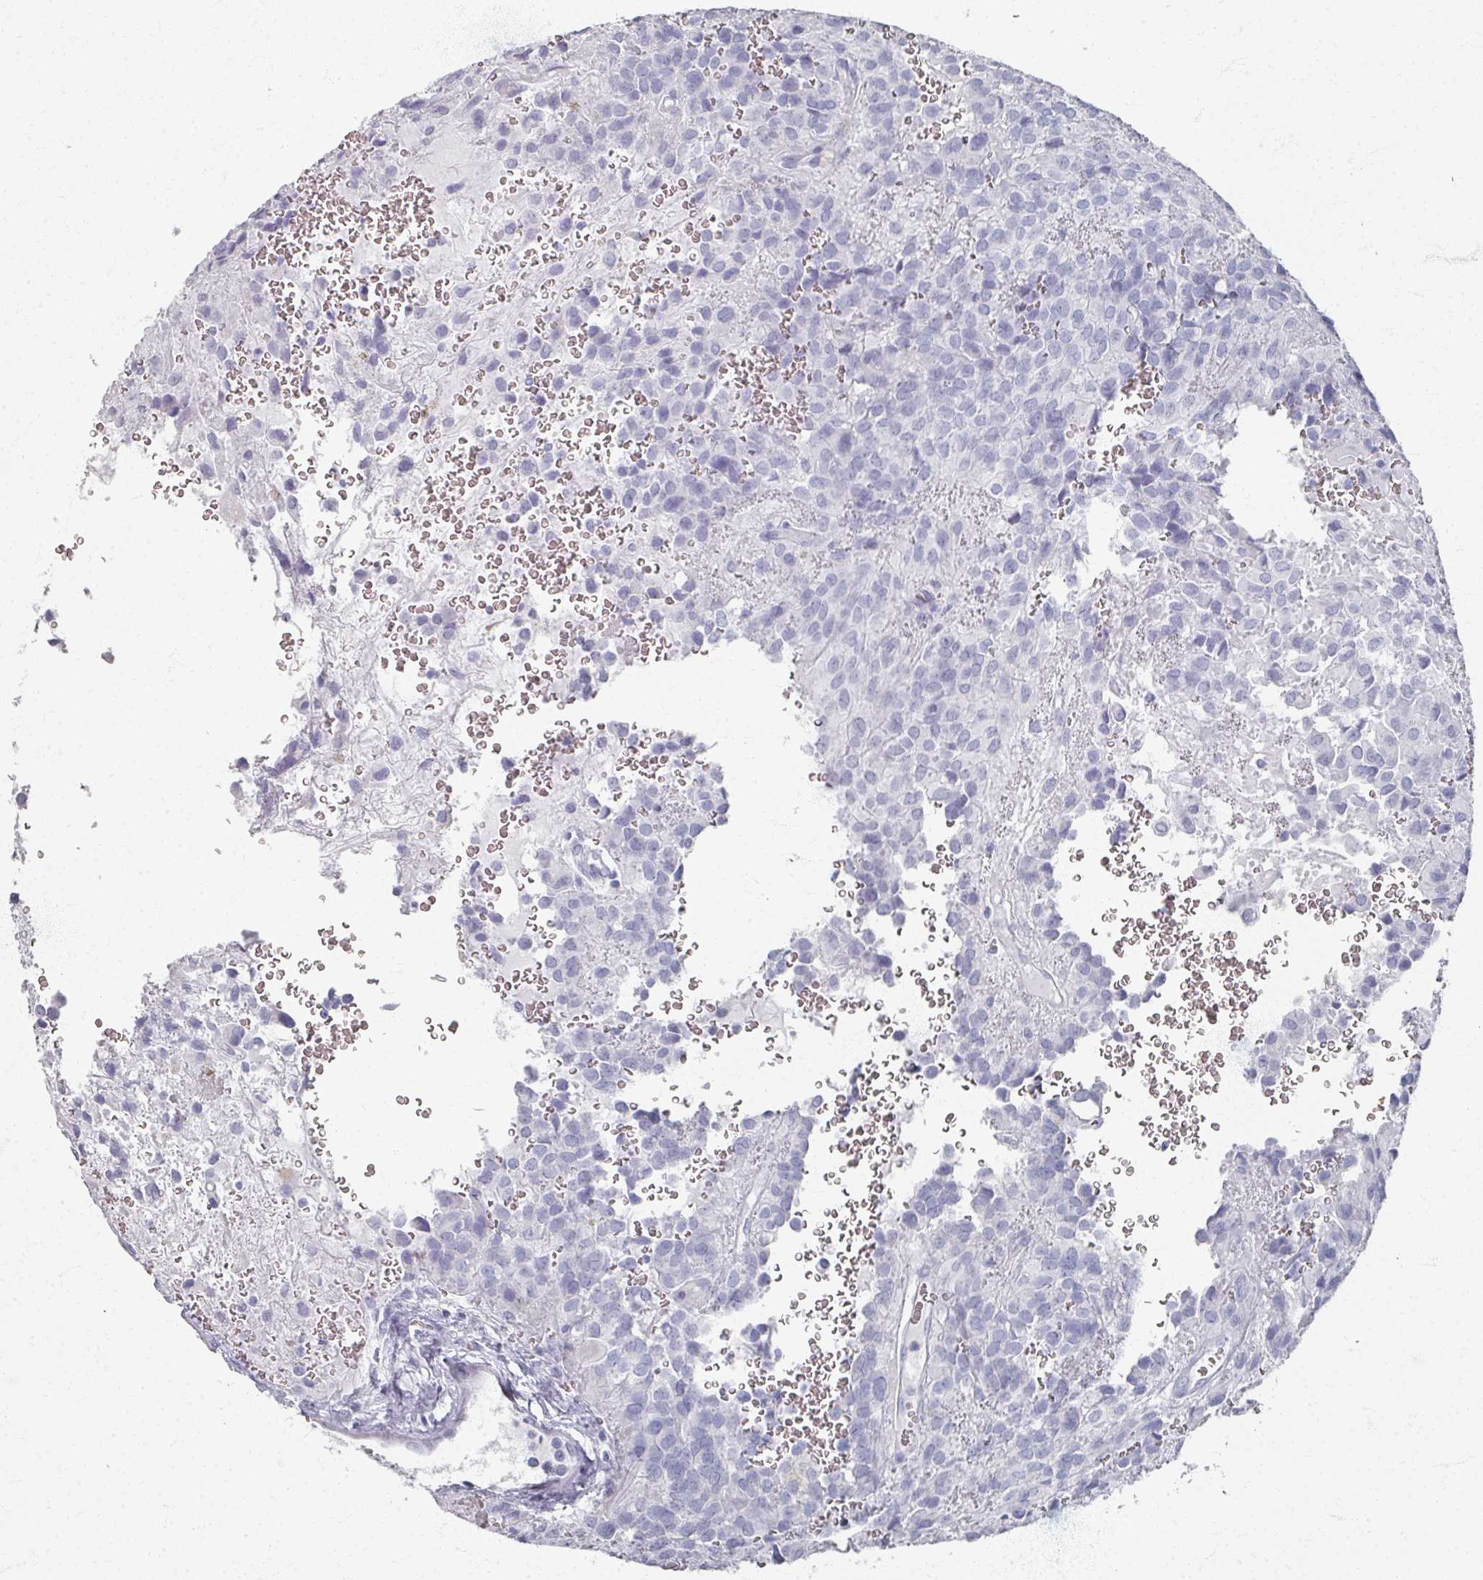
{"staining": {"intensity": "negative", "quantity": "none", "location": "none"}, "tissue": "glioma", "cell_type": "Tumor cells", "image_type": "cancer", "snomed": [{"axis": "morphology", "description": "Glioma, malignant, Low grade"}, {"axis": "topography", "description": "Brain"}], "caption": "This is a micrograph of immunohistochemistry (IHC) staining of glioma, which shows no staining in tumor cells.", "gene": "PSKH1", "patient": {"sex": "male", "age": 56}}